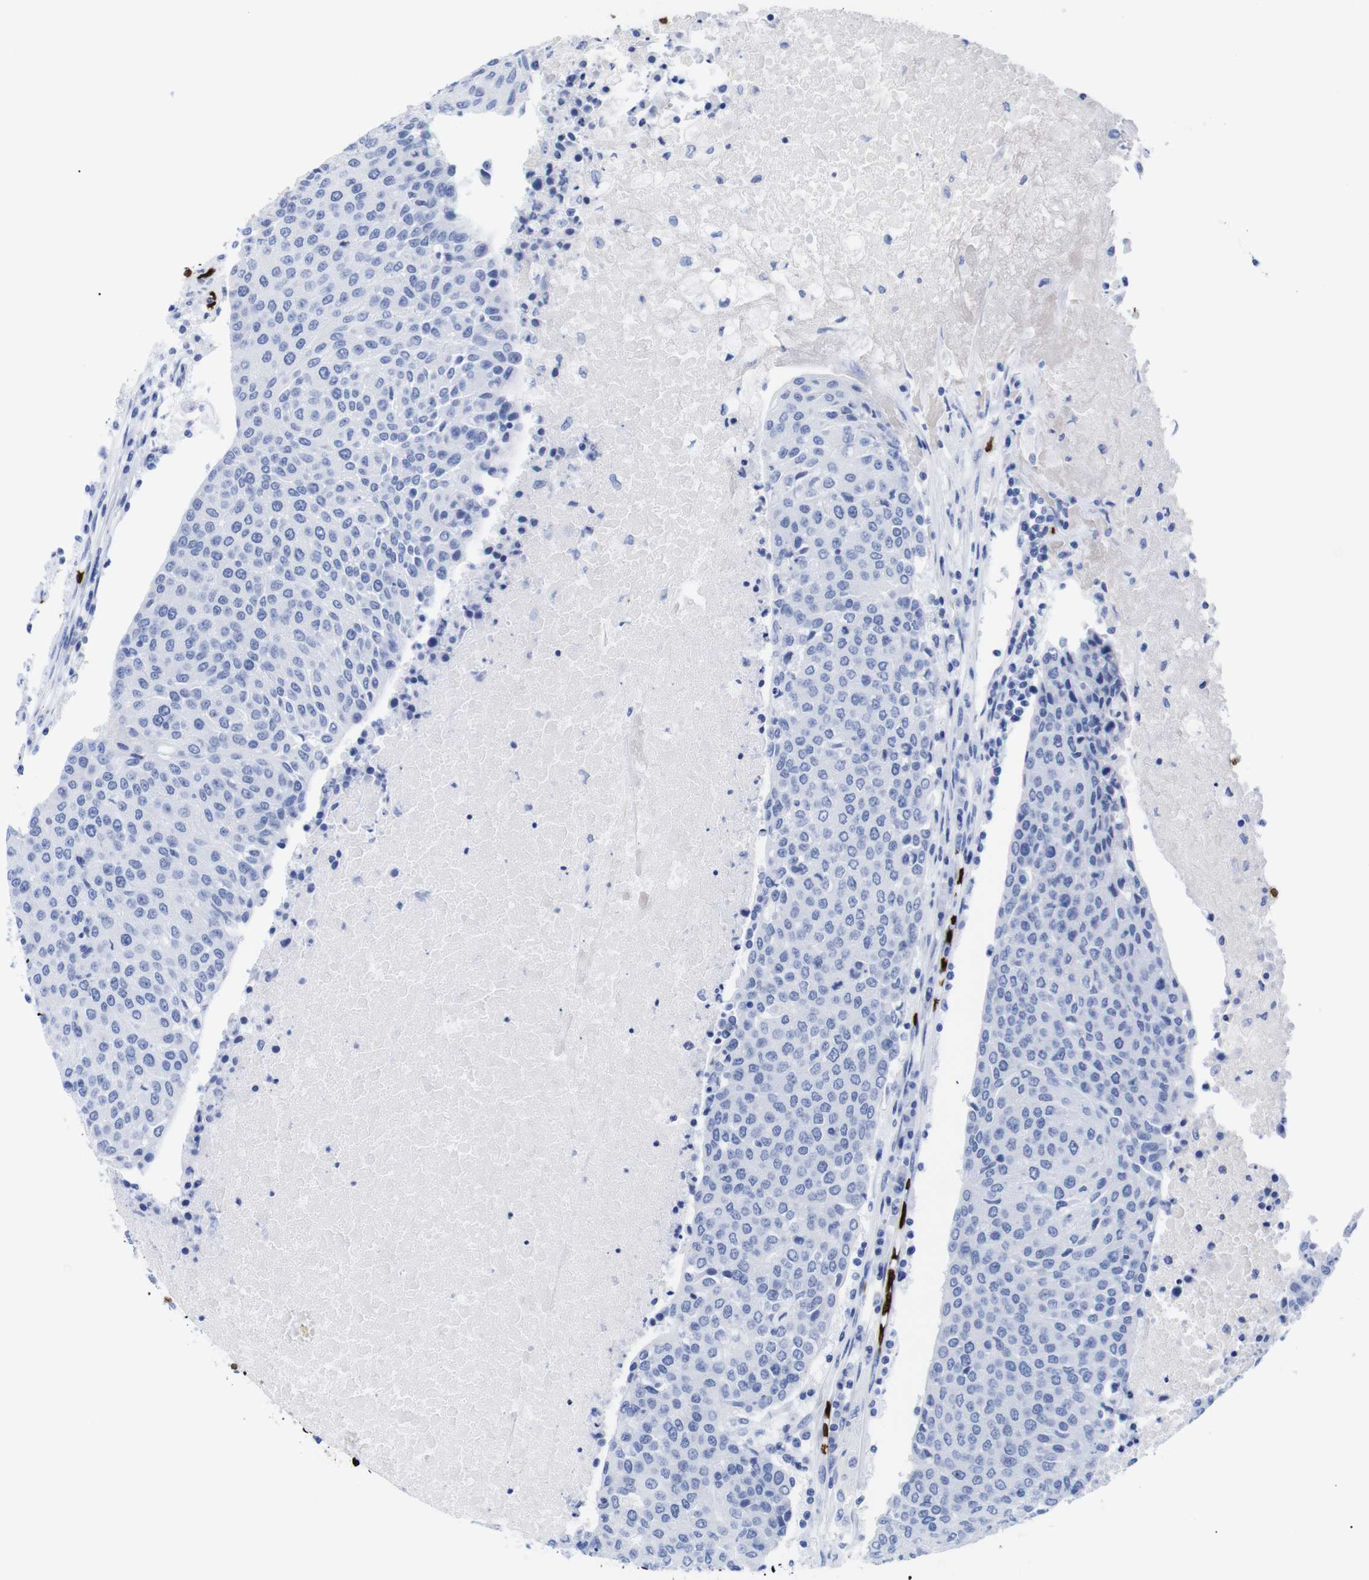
{"staining": {"intensity": "negative", "quantity": "none", "location": "none"}, "tissue": "urothelial cancer", "cell_type": "Tumor cells", "image_type": "cancer", "snomed": [{"axis": "morphology", "description": "Urothelial carcinoma, High grade"}, {"axis": "topography", "description": "Urinary bladder"}], "caption": "This is a micrograph of IHC staining of urothelial cancer, which shows no expression in tumor cells.", "gene": "S1PR2", "patient": {"sex": "female", "age": 85}}